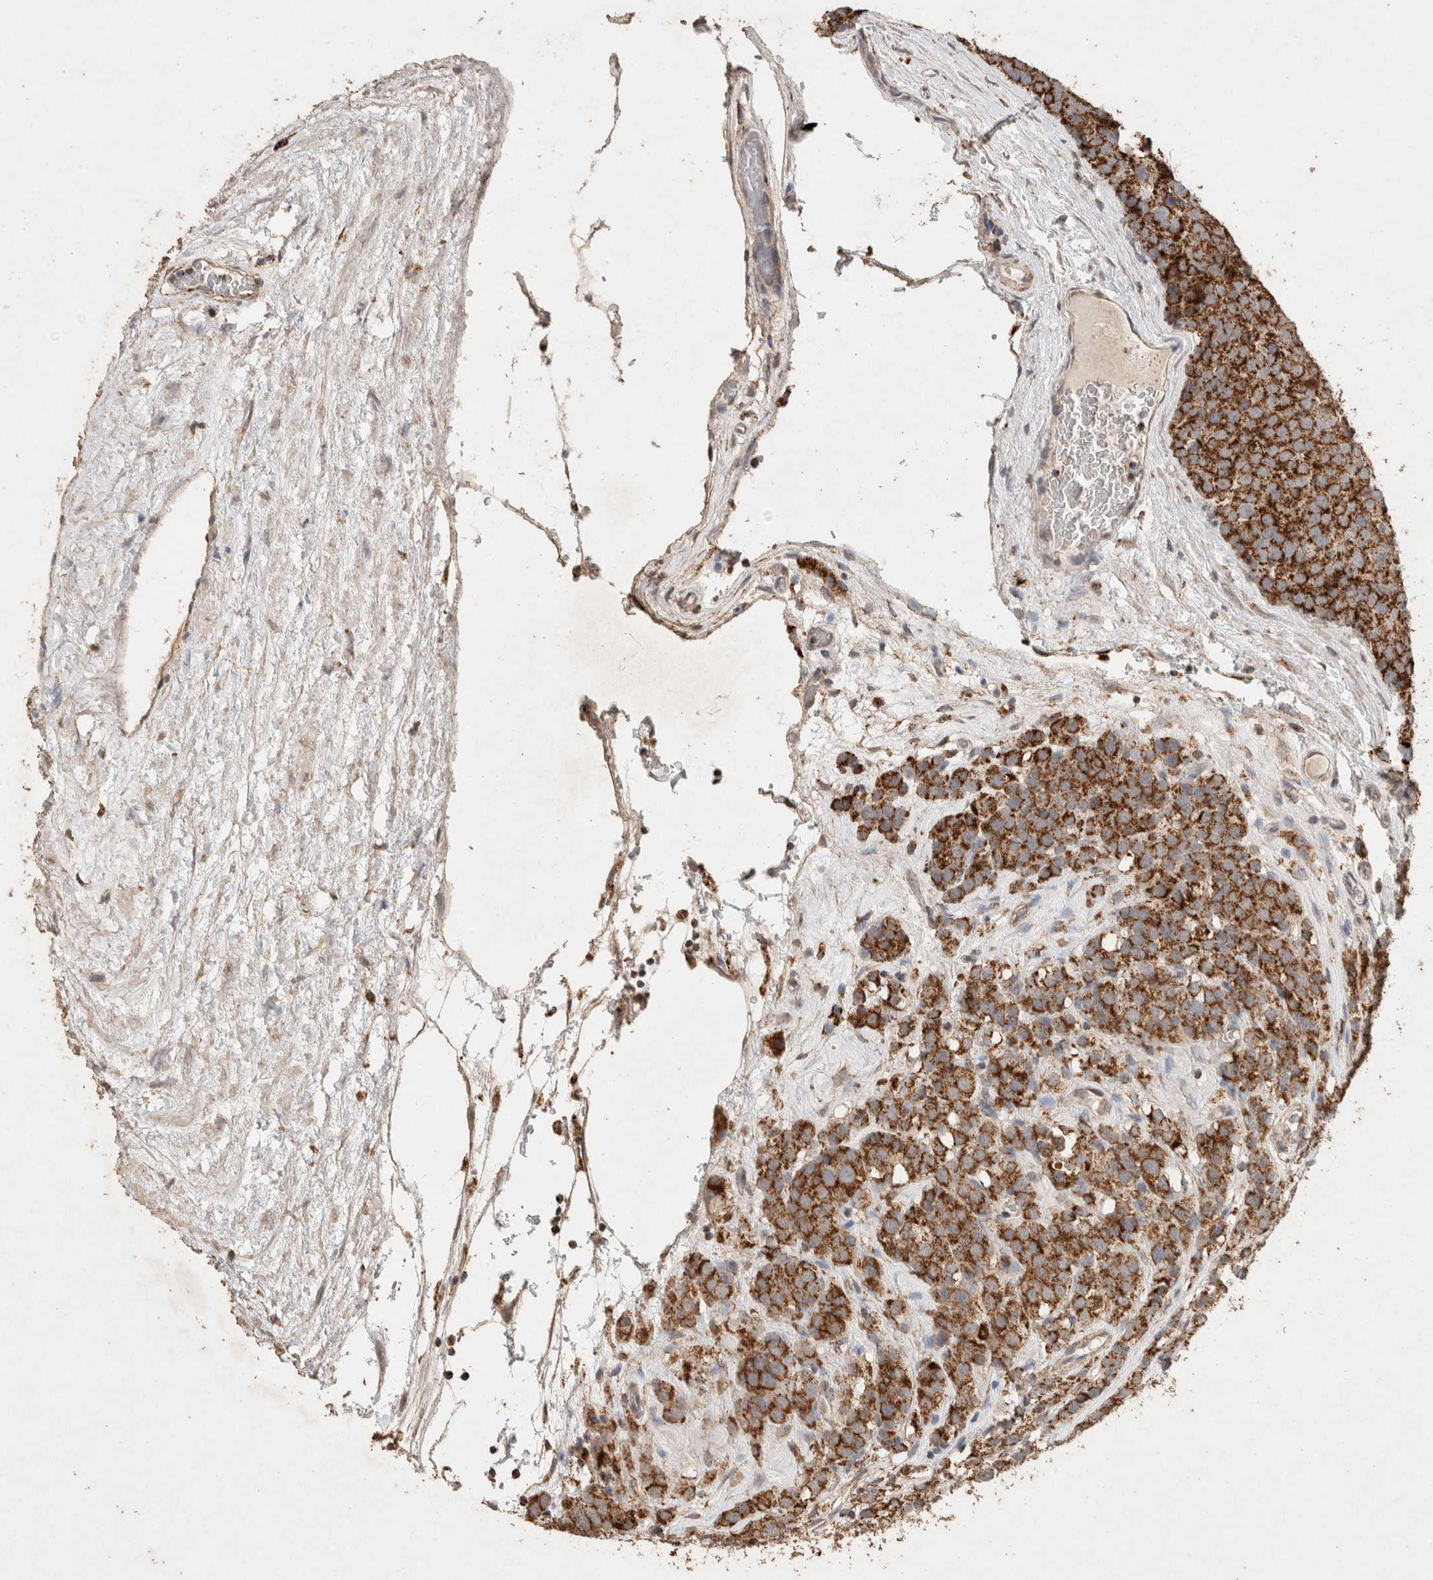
{"staining": {"intensity": "strong", "quantity": ">75%", "location": "cytoplasmic/membranous"}, "tissue": "testis cancer", "cell_type": "Tumor cells", "image_type": "cancer", "snomed": [{"axis": "morphology", "description": "Seminoma, NOS"}, {"axis": "topography", "description": "Testis"}], "caption": "Immunohistochemistry (IHC) image of neoplastic tissue: human testis cancer stained using IHC demonstrates high levels of strong protein expression localized specifically in the cytoplasmic/membranous of tumor cells, appearing as a cytoplasmic/membranous brown color.", "gene": "ACADM", "patient": {"sex": "male", "age": 71}}